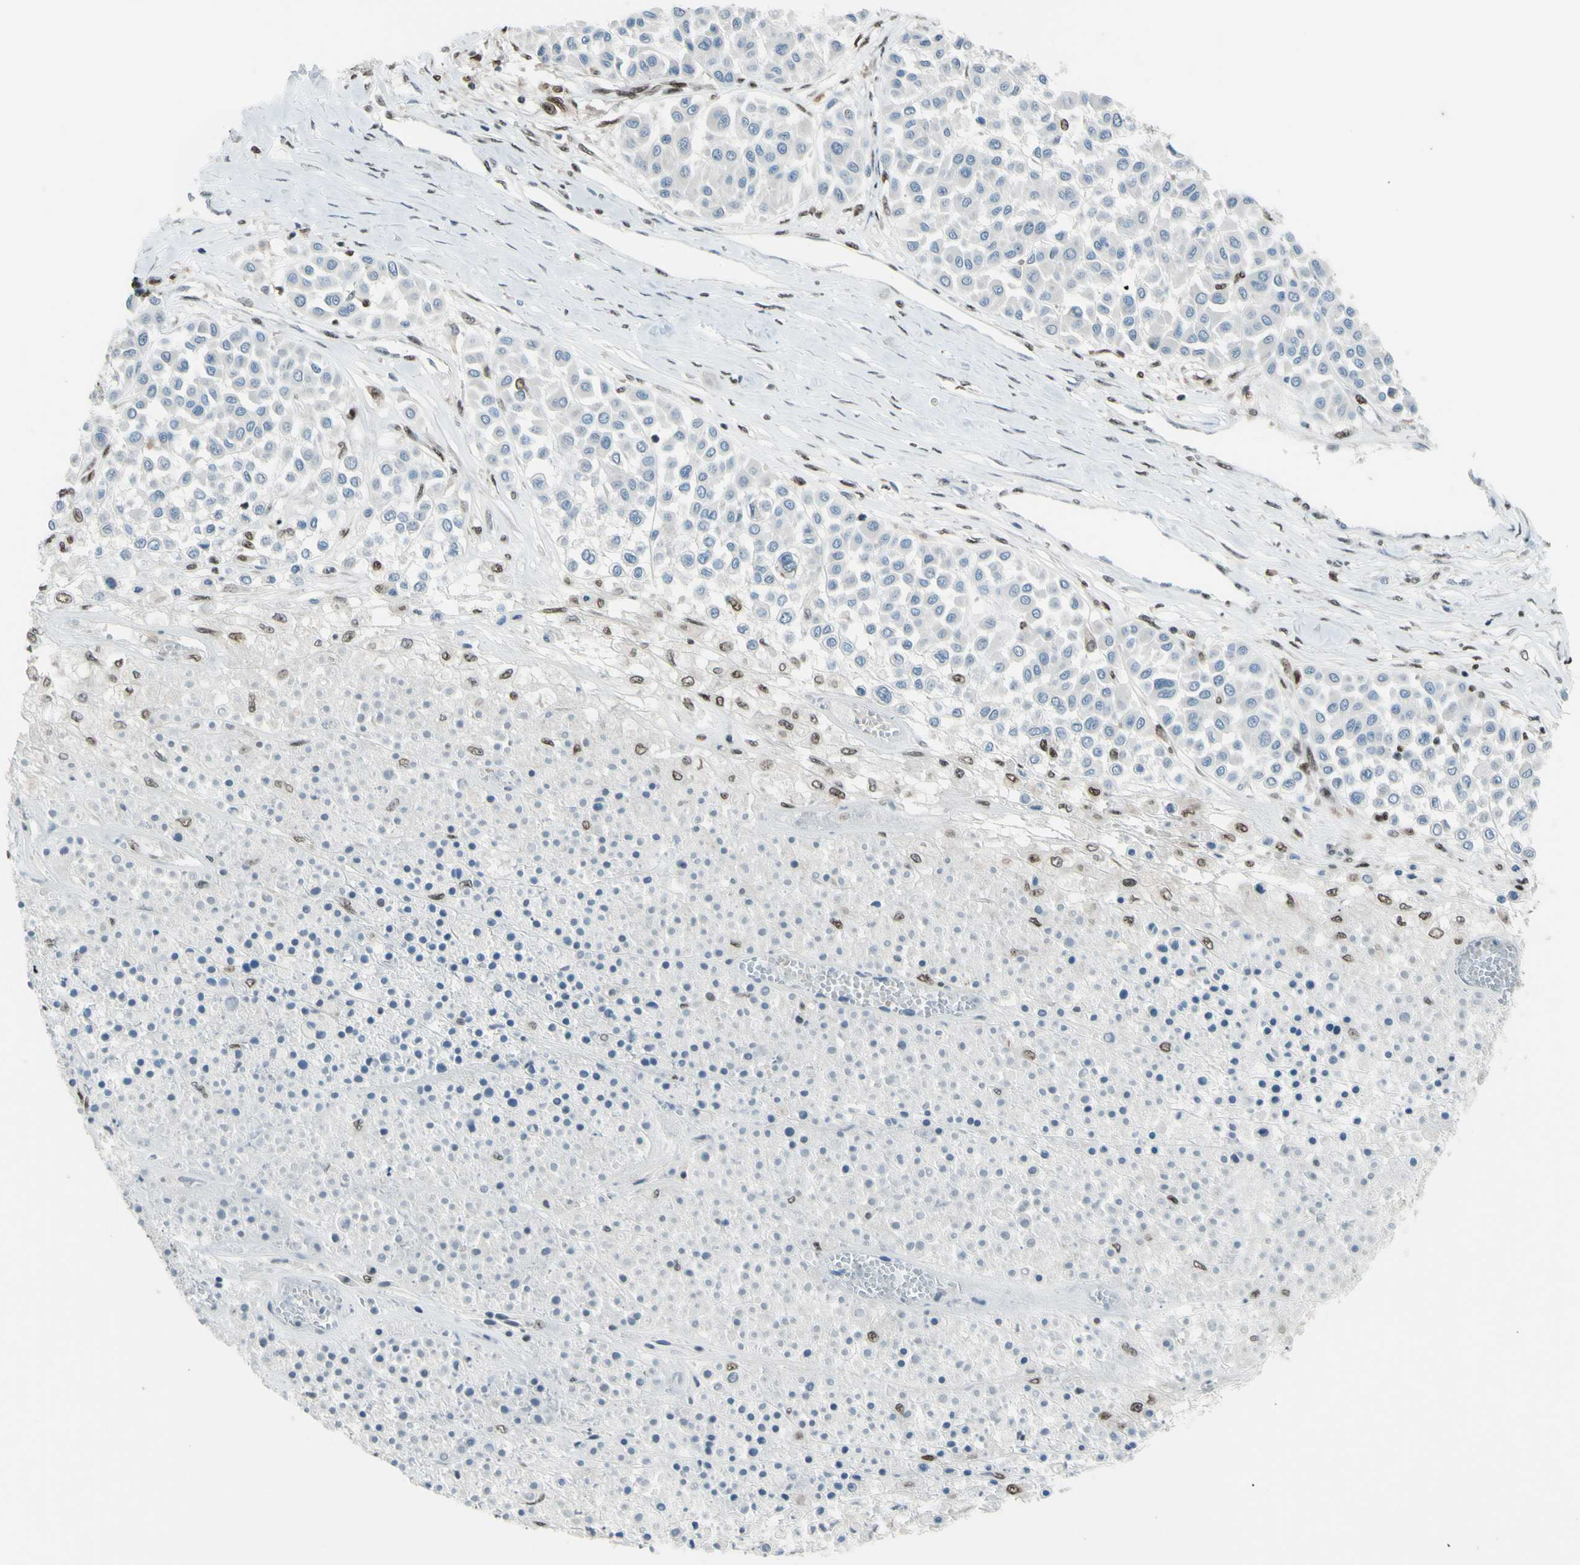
{"staining": {"intensity": "negative", "quantity": "none", "location": "none"}, "tissue": "melanoma", "cell_type": "Tumor cells", "image_type": "cancer", "snomed": [{"axis": "morphology", "description": "Malignant melanoma, Metastatic site"}, {"axis": "topography", "description": "Soft tissue"}], "caption": "Immunohistochemistry (IHC) of human melanoma reveals no expression in tumor cells. (DAB (3,3'-diaminobenzidine) immunohistochemistry with hematoxylin counter stain).", "gene": "FKBP5", "patient": {"sex": "male", "age": 41}}